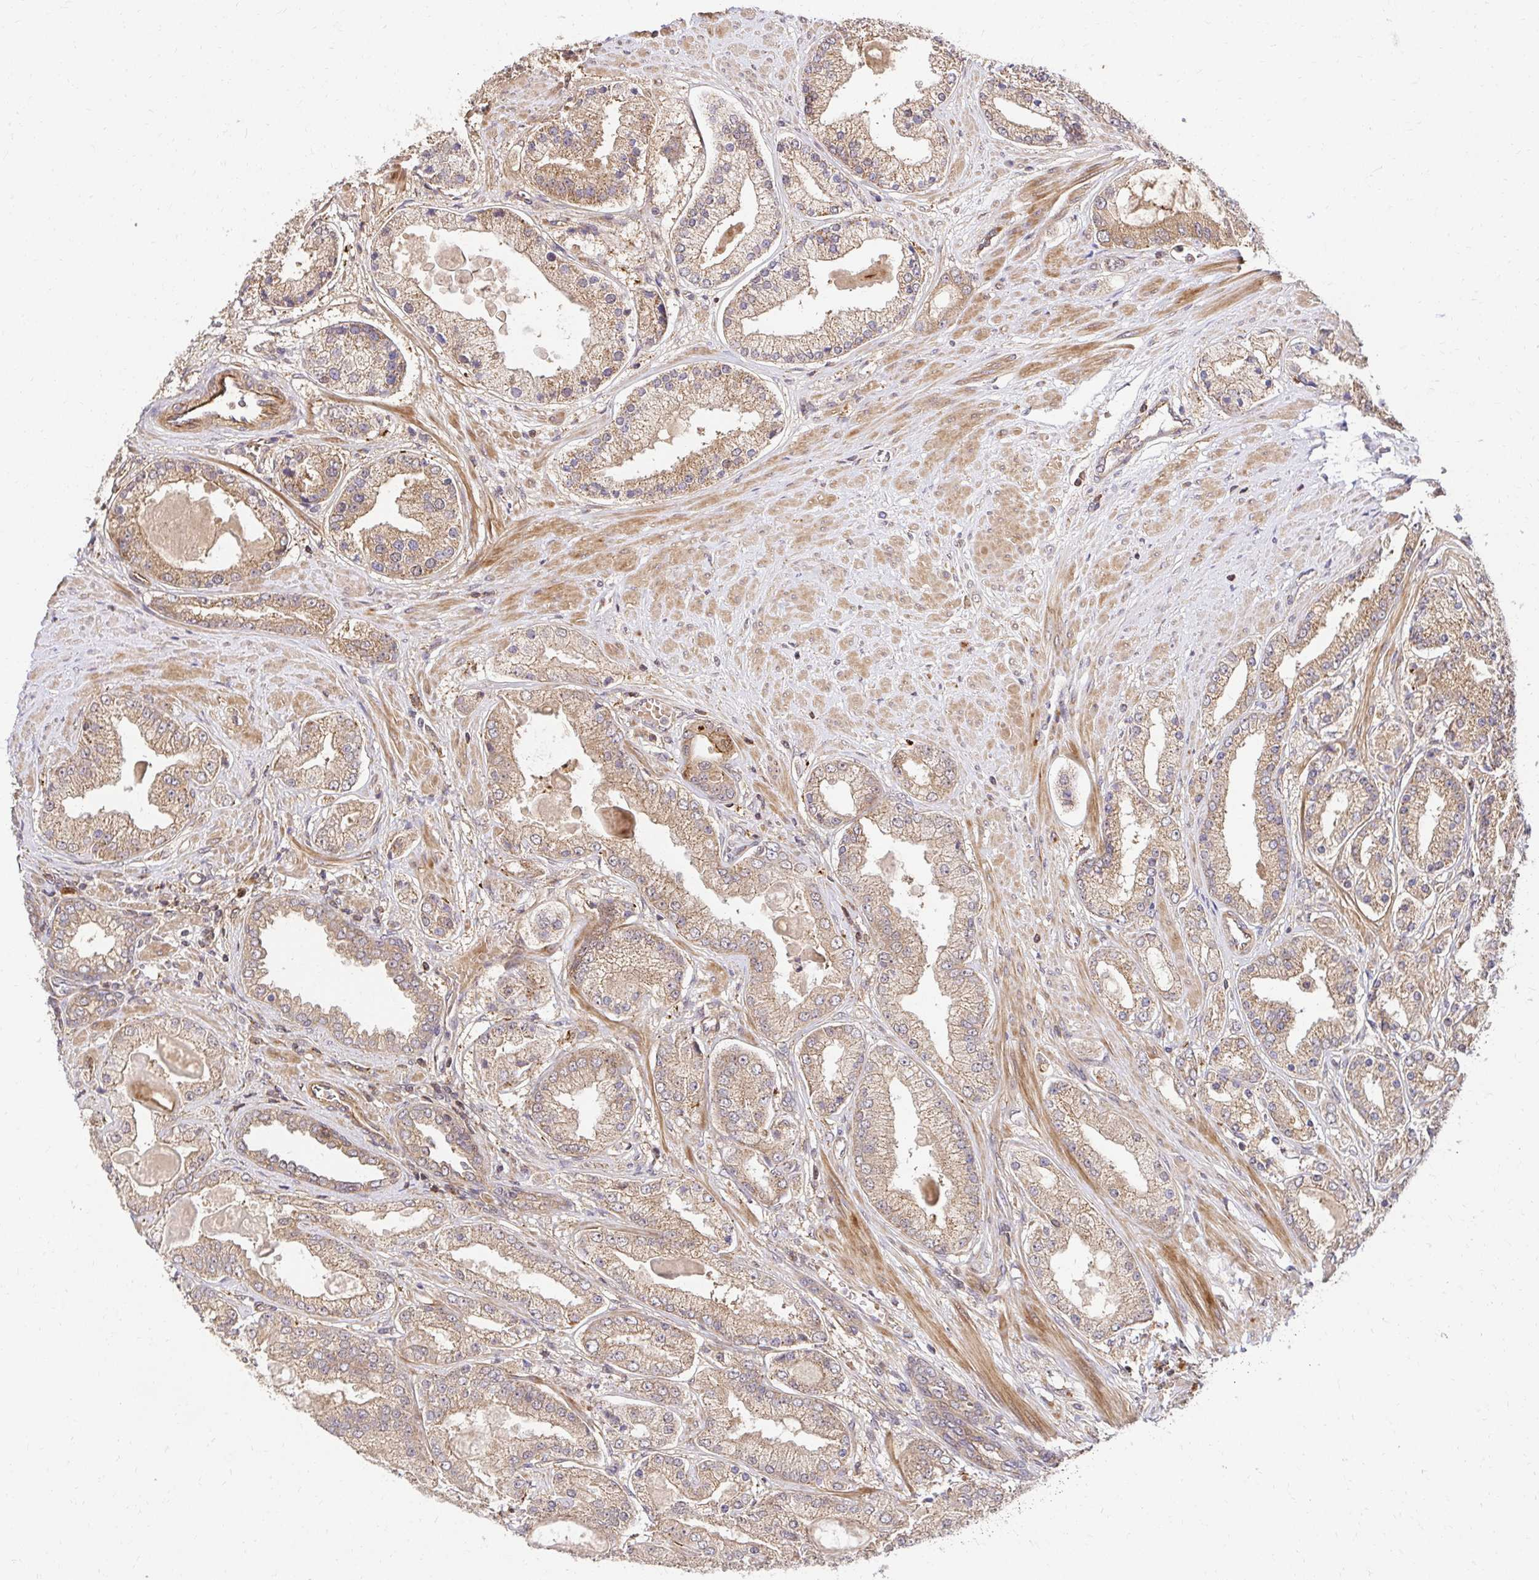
{"staining": {"intensity": "weak", "quantity": "25%-75%", "location": "cytoplasmic/membranous"}, "tissue": "prostate cancer", "cell_type": "Tumor cells", "image_type": "cancer", "snomed": [{"axis": "morphology", "description": "Adenocarcinoma, High grade"}, {"axis": "topography", "description": "Prostate"}], "caption": "Tumor cells exhibit low levels of weak cytoplasmic/membranous expression in approximately 25%-75% of cells in human prostate cancer (high-grade adenocarcinoma).", "gene": "PSMA4", "patient": {"sex": "male", "age": 67}}